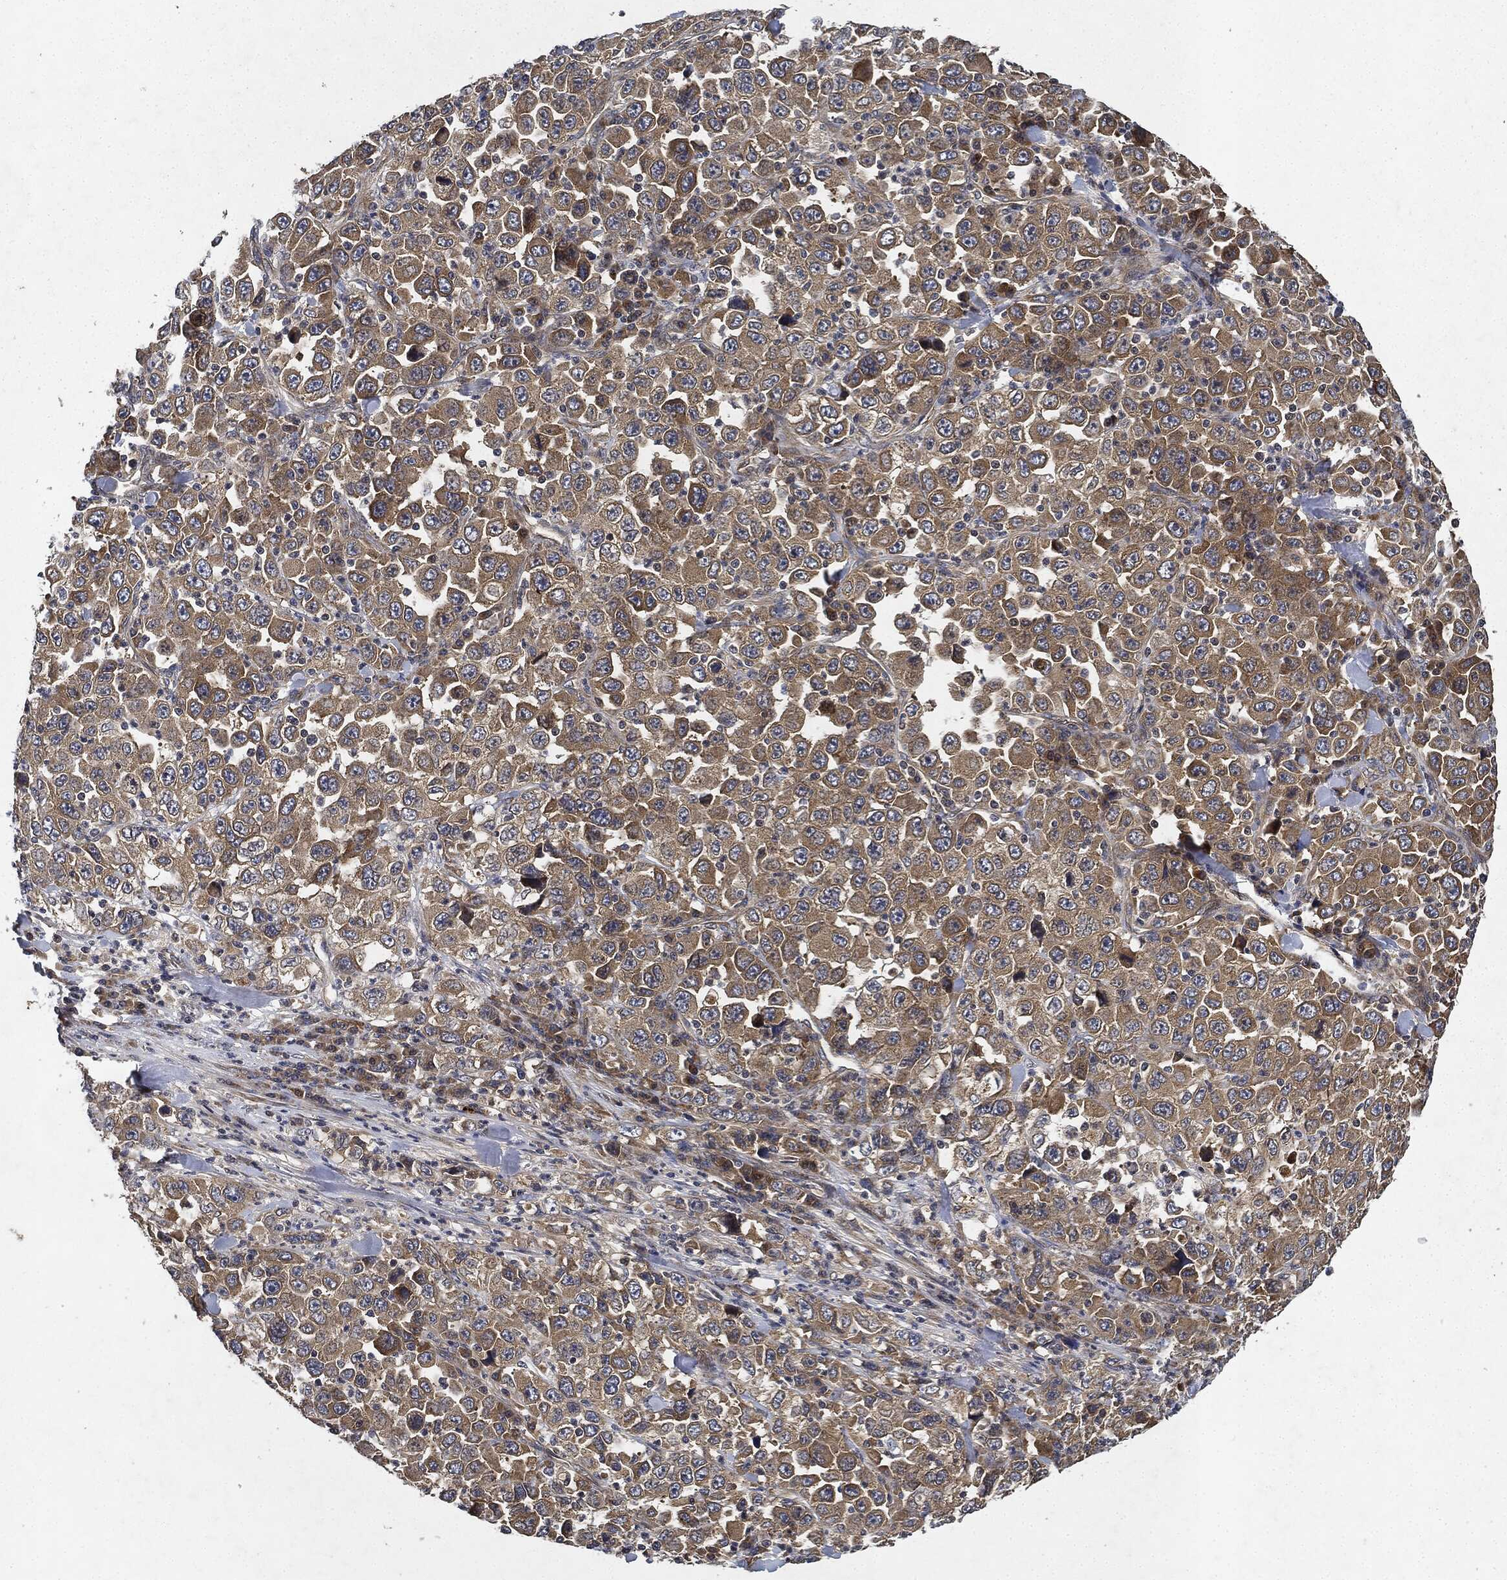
{"staining": {"intensity": "weak", "quantity": ">75%", "location": "cytoplasmic/membranous"}, "tissue": "stomach cancer", "cell_type": "Tumor cells", "image_type": "cancer", "snomed": [{"axis": "morphology", "description": "Normal tissue, NOS"}, {"axis": "morphology", "description": "Adenocarcinoma, NOS"}, {"axis": "topography", "description": "Stomach, upper"}, {"axis": "topography", "description": "Stomach"}], "caption": "Immunohistochemical staining of stomach adenocarcinoma exhibits weak cytoplasmic/membranous protein positivity in about >75% of tumor cells.", "gene": "MLST8", "patient": {"sex": "male", "age": 59}}